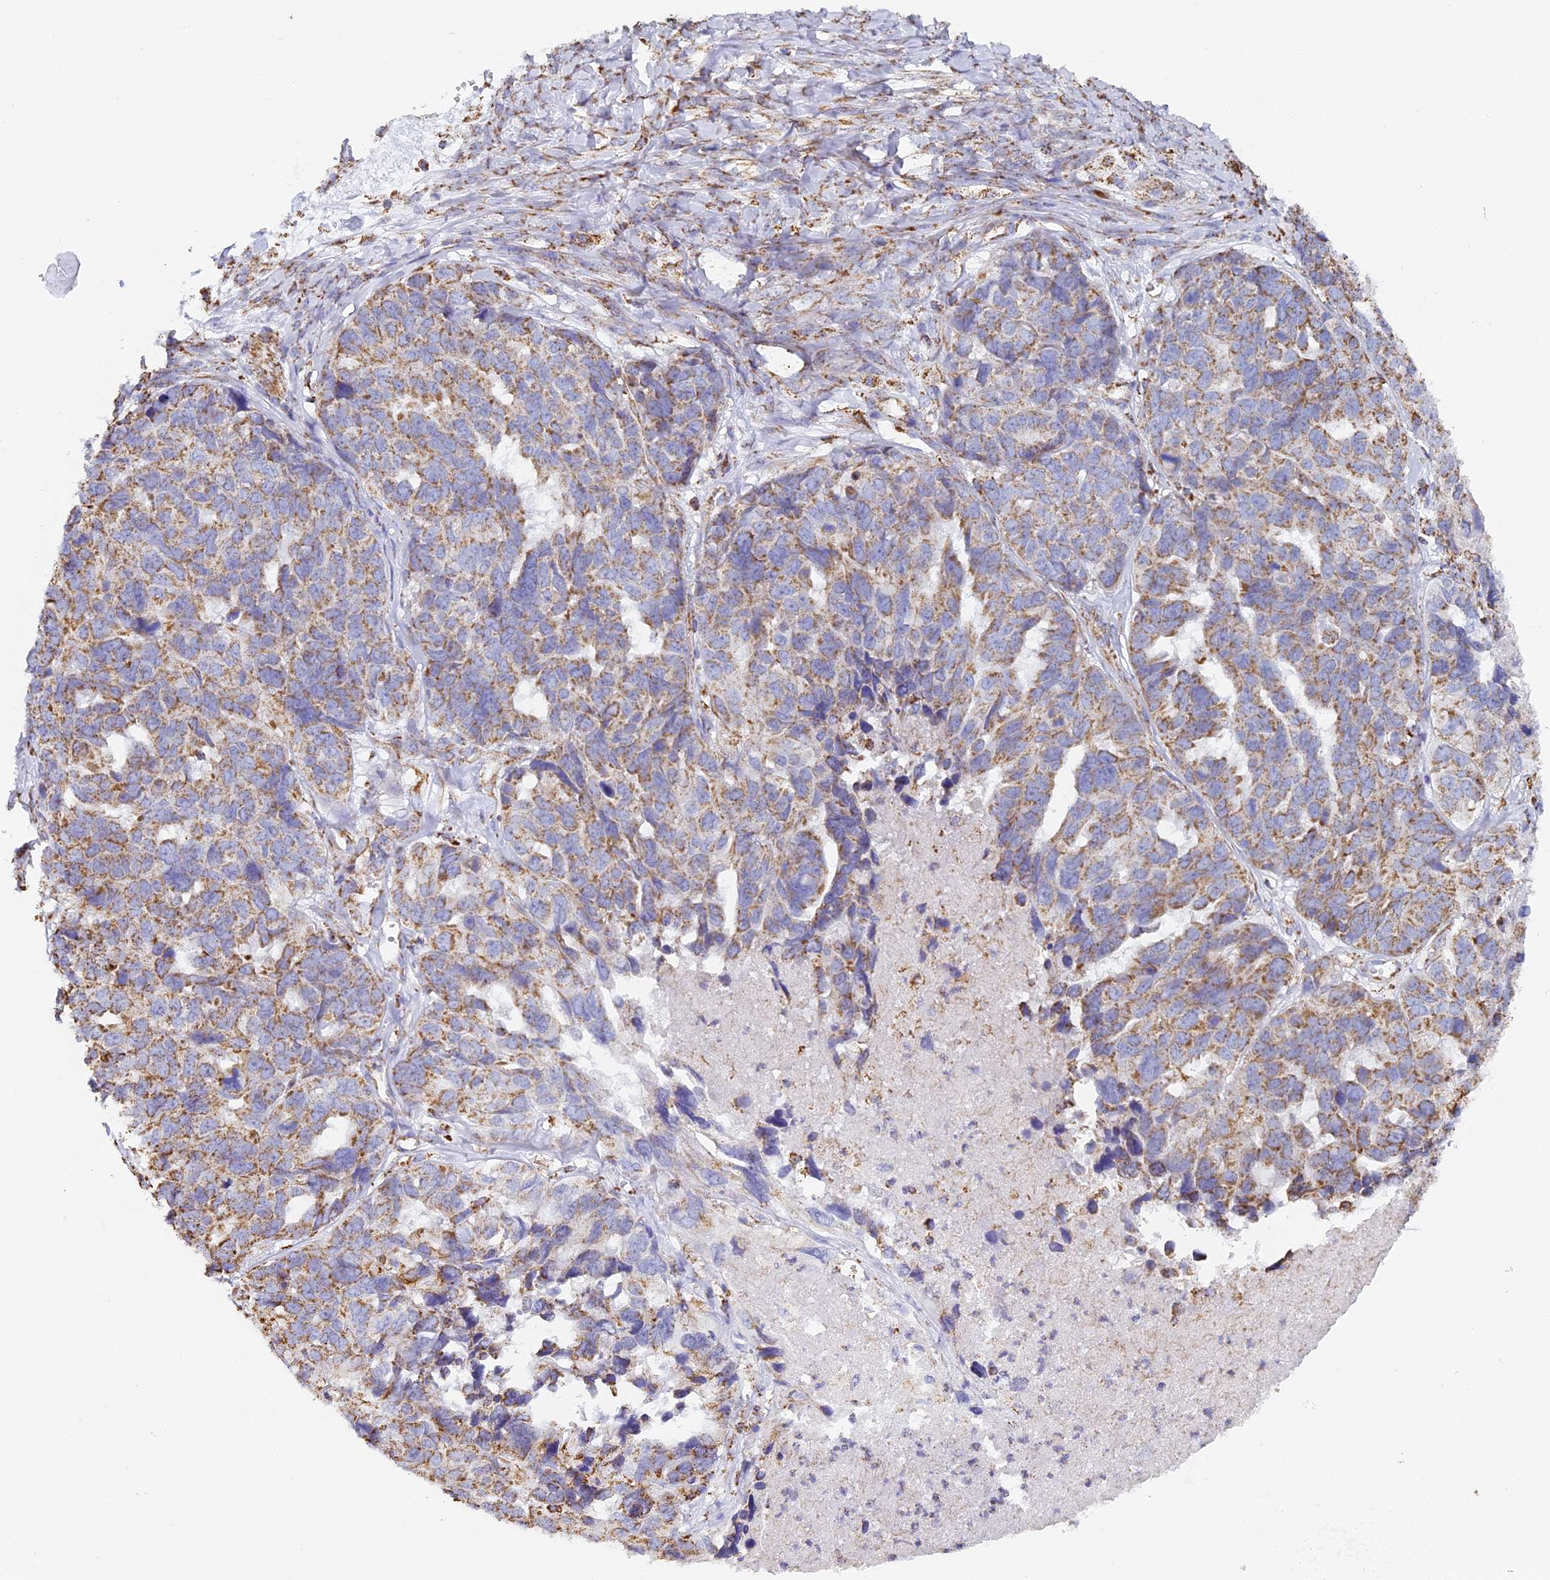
{"staining": {"intensity": "weak", "quantity": ">75%", "location": "cytoplasmic/membranous"}, "tissue": "ovarian cancer", "cell_type": "Tumor cells", "image_type": "cancer", "snomed": [{"axis": "morphology", "description": "Cystadenocarcinoma, serous, NOS"}, {"axis": "topography", "description": "Ovary"}], "caption": "Protein staining of serous cystadenocarcinoma (ovarian) tissue reveals weak cytoplasmic/membranous positivity in about >75% of tumor cells.", "gene": "STK17A", "patient": {"sex": "female", "age": 79}}